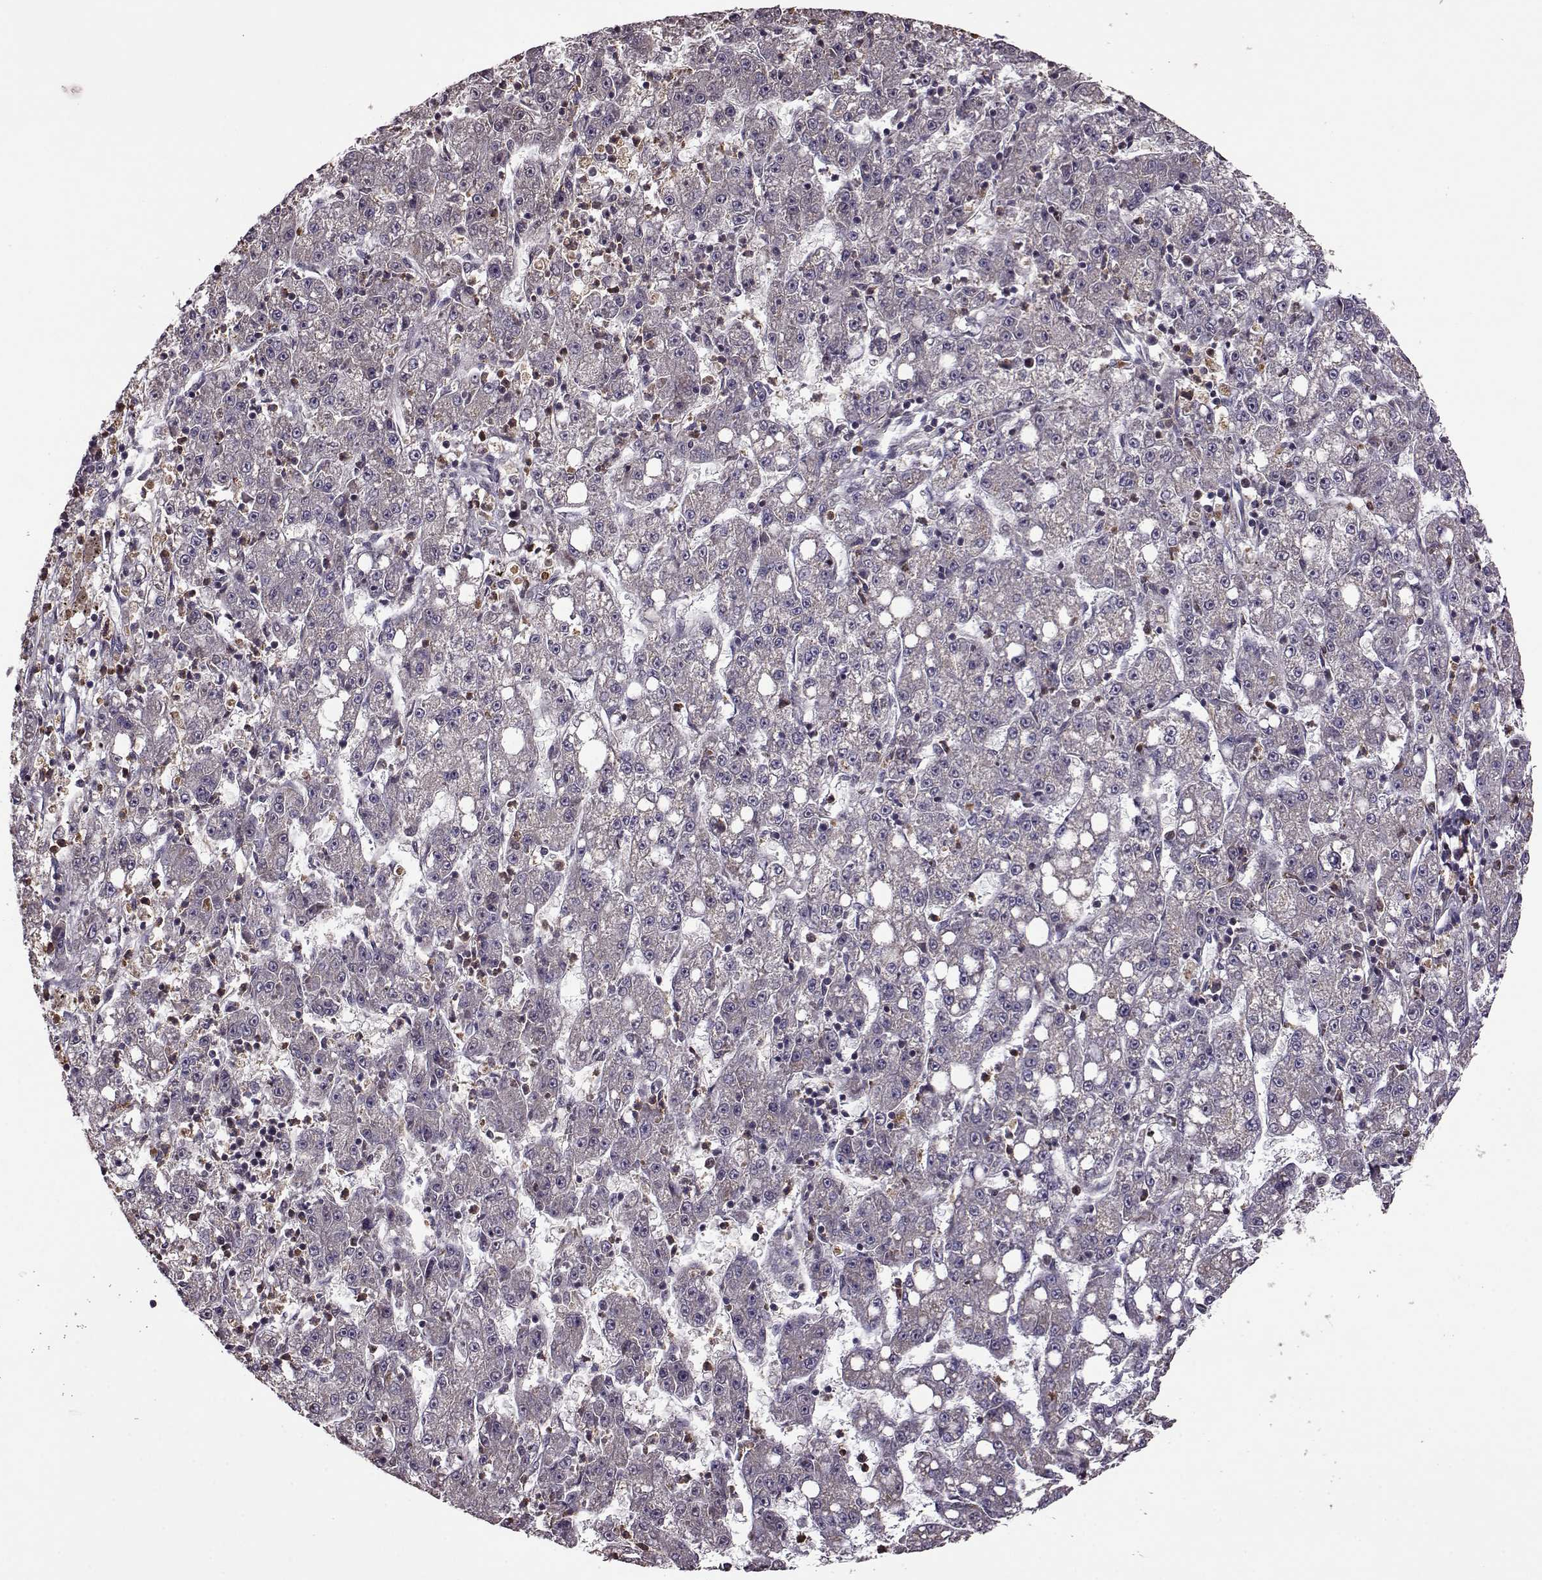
{"staining": {"intensity": "negative", "quantity": "none", "location": "none"}, "tissue": "liver cancer", "cell_type": "Tumor cells", "image_type": "cancer", "snomed": [{"axis": "morphology", "description": "Carcinoma, Hepatocellular, NOS"}, {"axis": "topography", "description": "Liver"}], "caption": "The image reveals no significant staining in tumor cells of liver hepatocellular carcinoma.", "gene": "TRMU", "patient": {"sex": "female", "age": 65}}